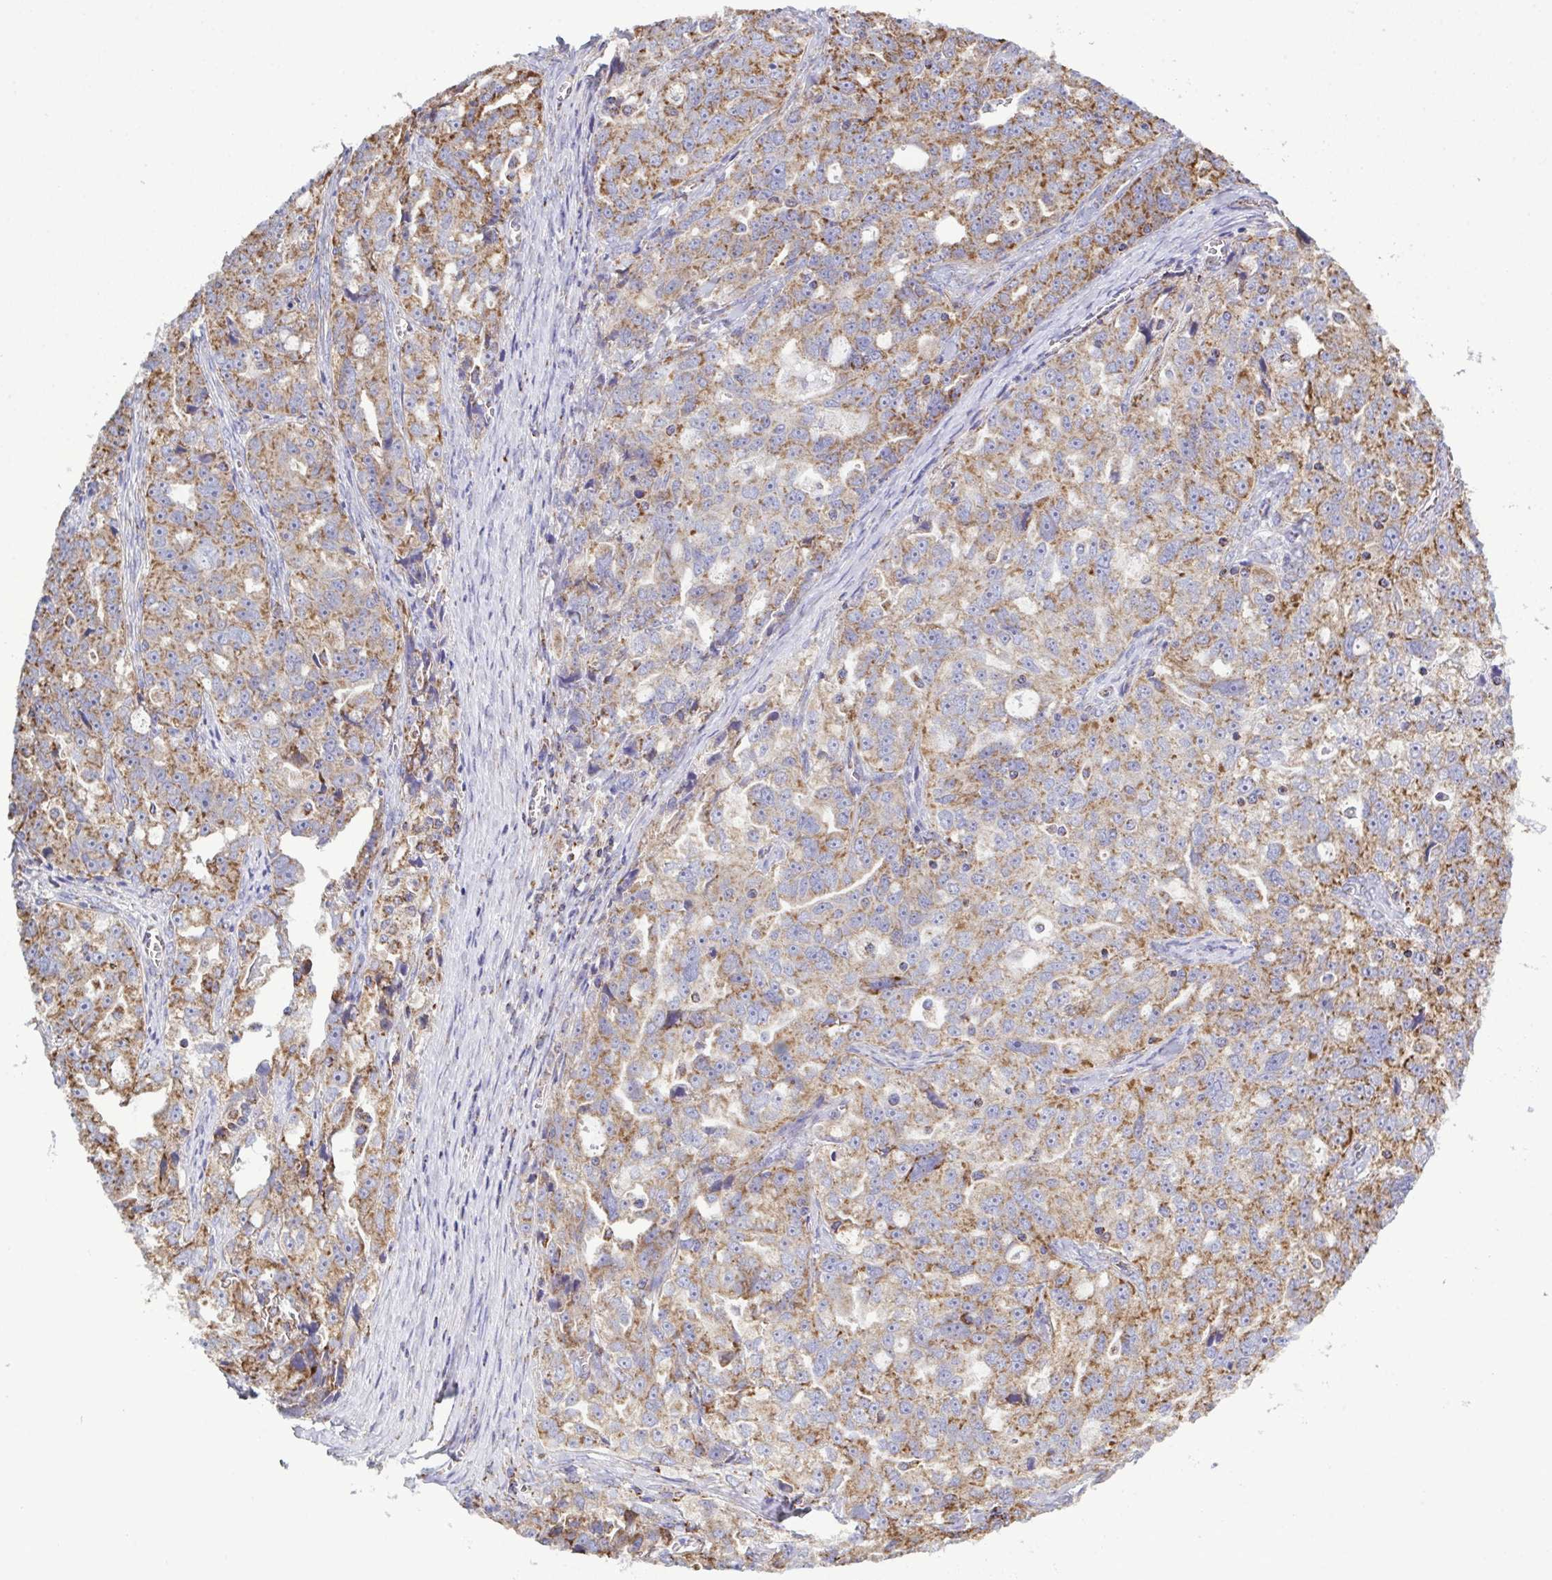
{"staining": {"intensity": "moderate", "quantity": ">75%", "location": "cytoplasmic/membranous"}, "tissue": "ovarian cancer", "cell_type": "Tumor cells", "image_type": "cancer", "snomed": [{"axis": "morphology", "description": "Cystadenocarcinoma, serous, NOS"}, {"axis": "topography", "description": "Ovary"}], "caption": "Immunohistochemical staining of human ovarian serous cystadenocarcinoma exhibits moderate cytoplasmic/membranous protein positivity in about >75% of tumor cells.", "gene": "CSDE1", "patient": {"sex": "female", "age": 51}}